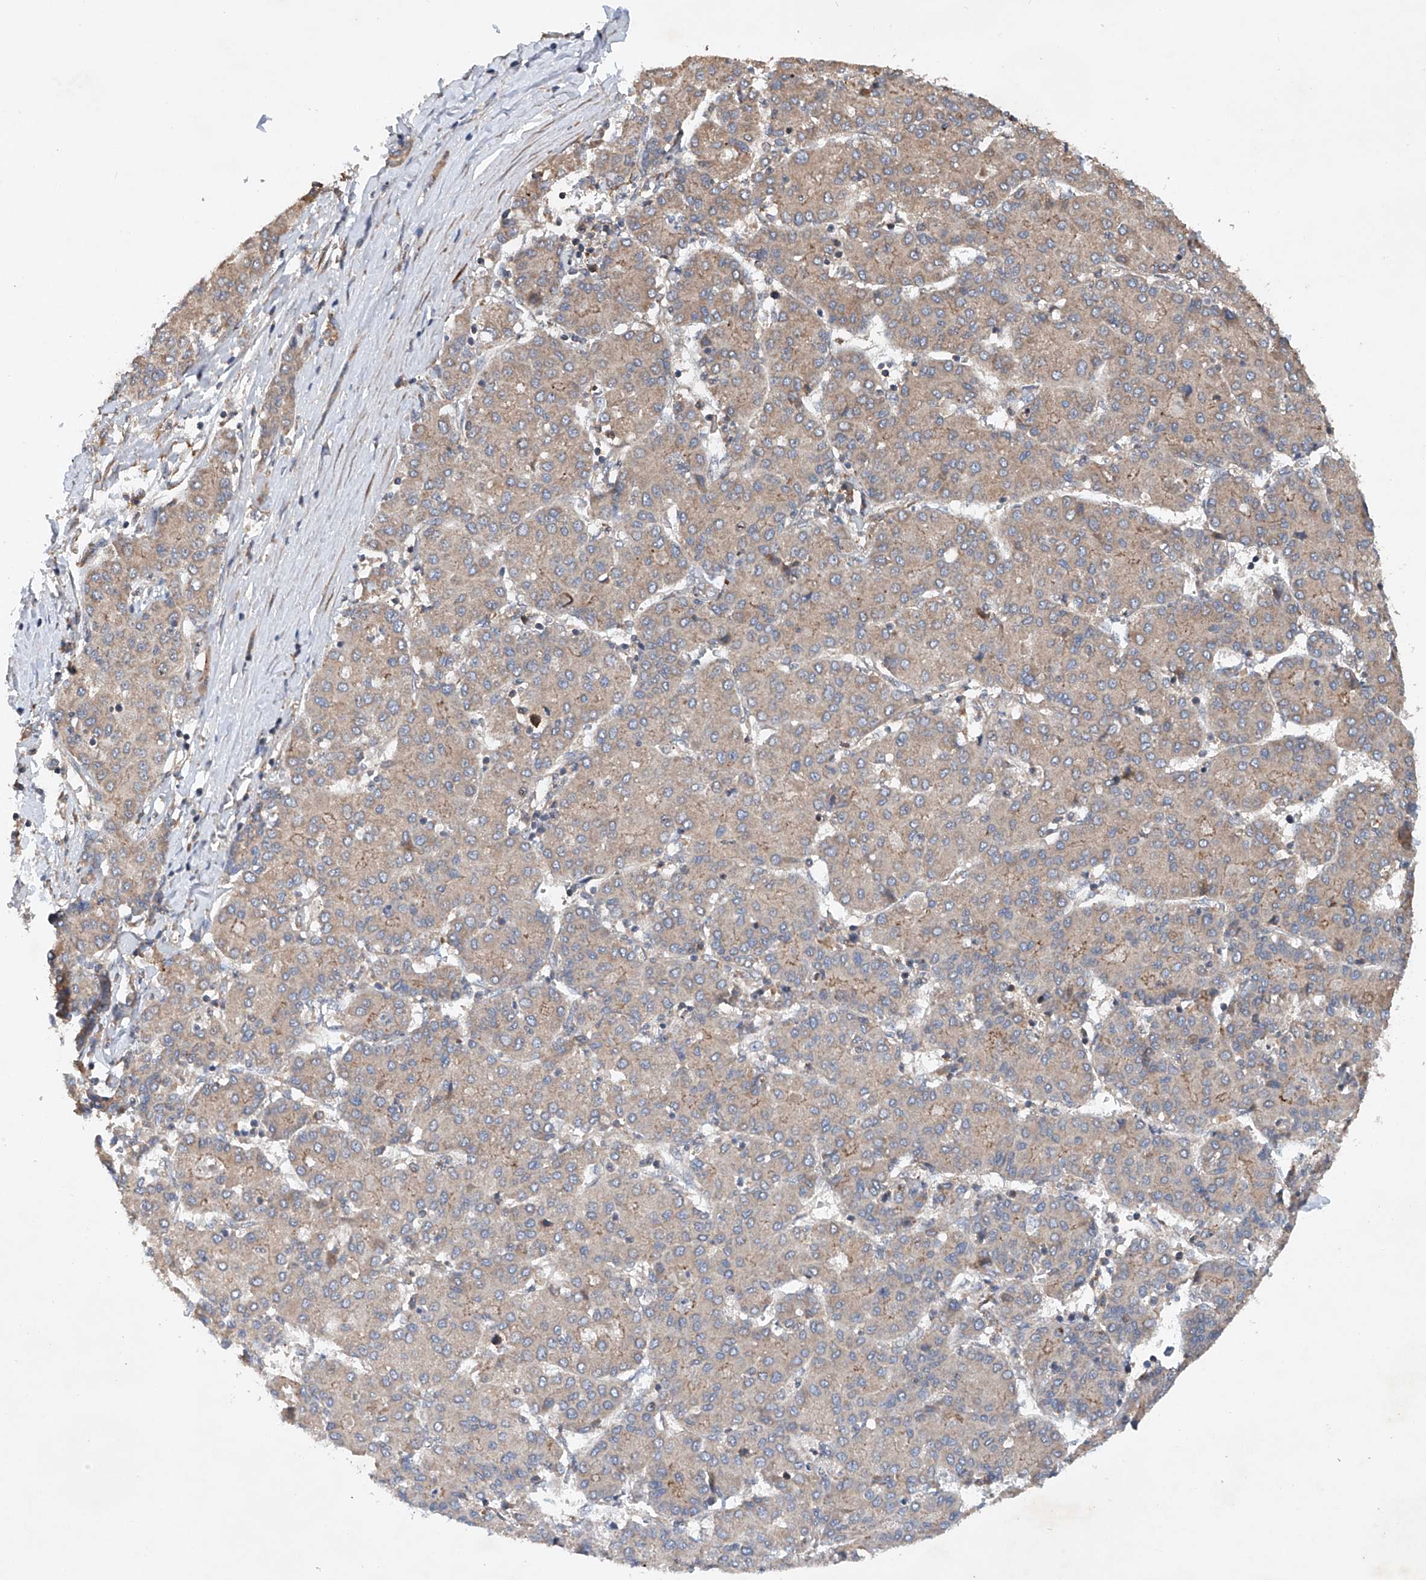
{"staining": {"intensity": "weak", "quantity": ">75%", "location": "cytoplasmic/membranous"}, "tissue": "liver cancer", "cell_type": "Tumor cells", "image_type": "cancer", "snomed": [{"axis": "morphology", "description": "Carcinoma, Hepatocellular, NOS"}, {"axis": "topography", "description": "Liver"}], "caption": "The immunohistochemical stain shows weak cytoplasmic/membranous expression in tumor cells of liver hepatocellular carcinoma tissue.", "gene": "CEP85L", "patient": {"sex": "male", "age": 65}}